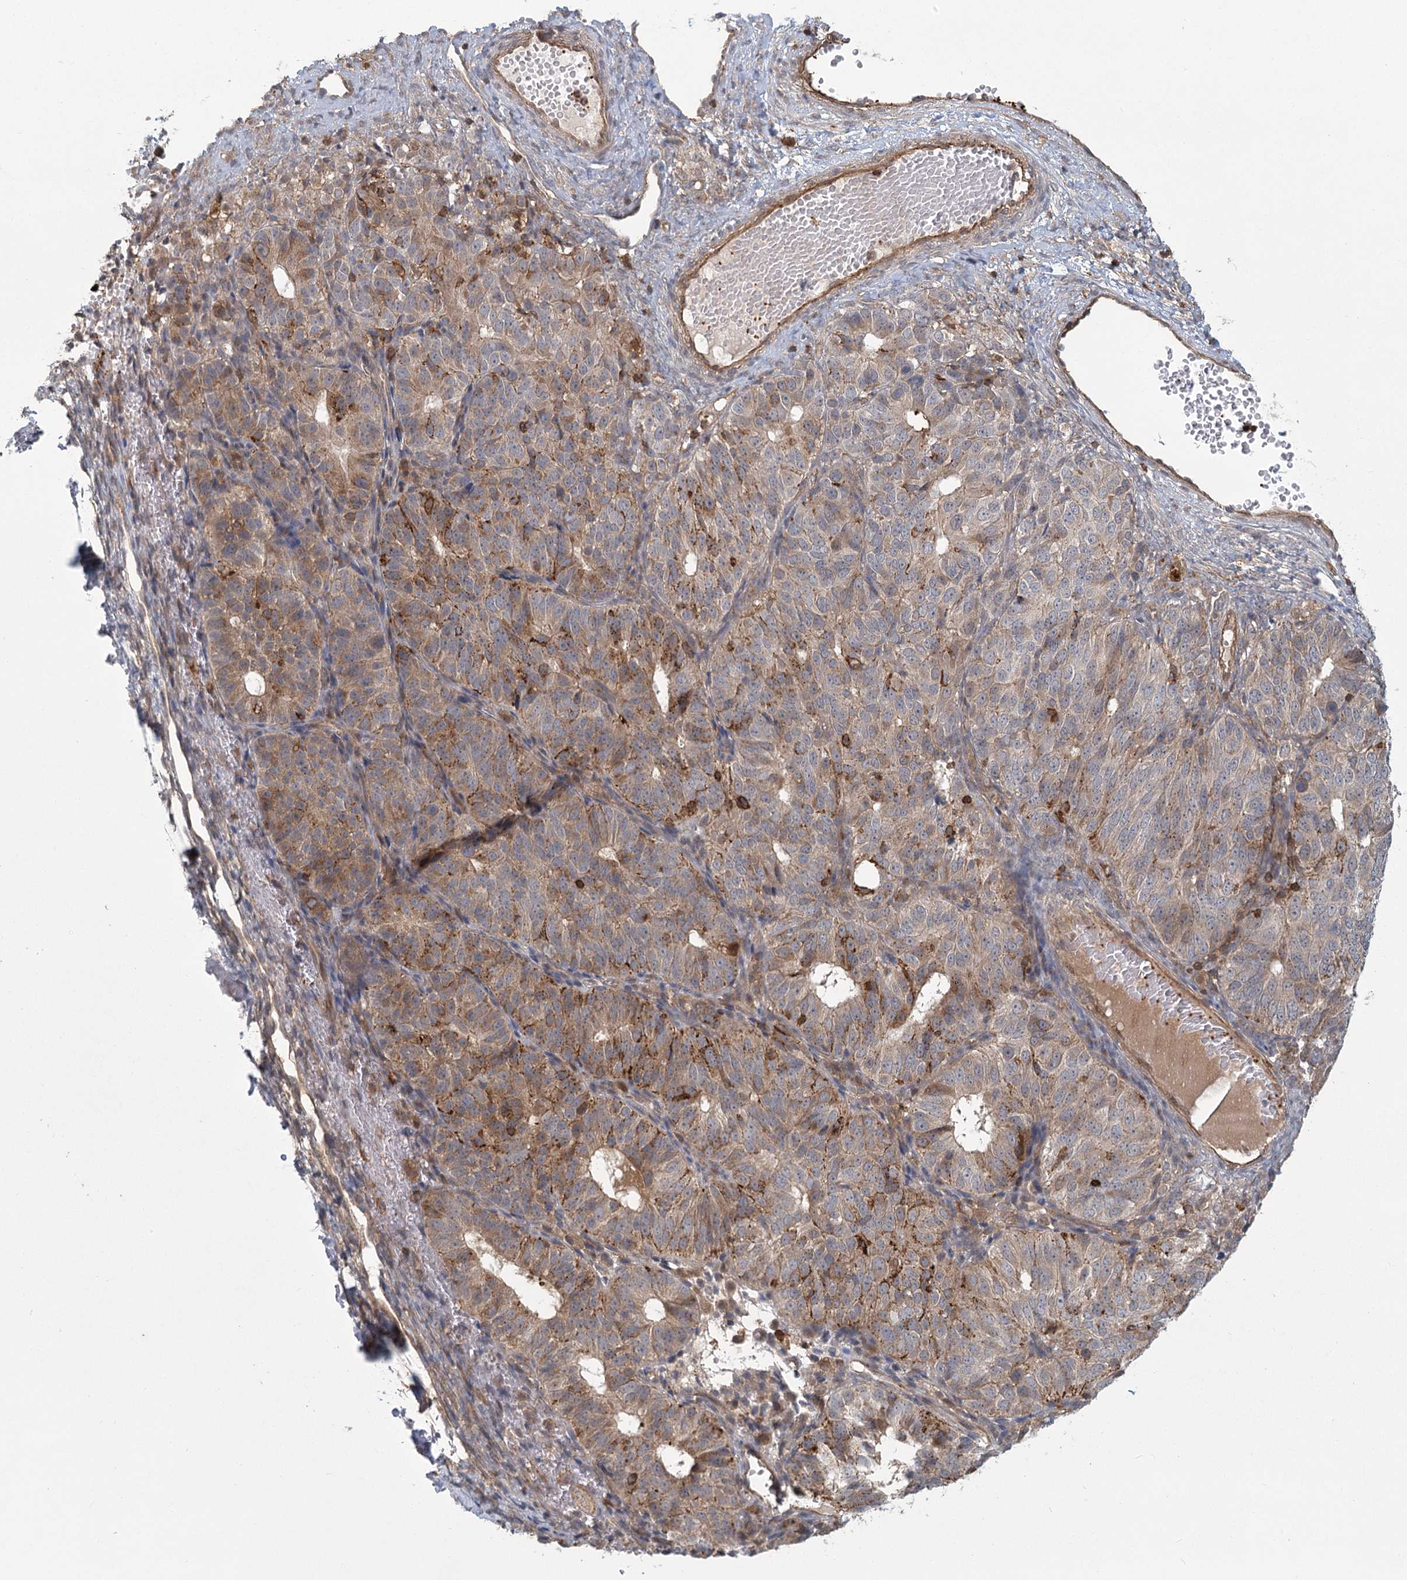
{"staining": {"intensity": "moderate", "quantity": "25%-75%", "location": "cytoplasmic/membranous"}, "tissue": "ovarian cancer", "cell_type": "Tumor cells", "image_type": "cancer", "snomed": [{"axis": "morphology", "description": "Carcinoma, endometroid"}, {"axis": "topography", "description": "Ovary"}], "caption": "The image demonstrates immunohistochemical staining of endometroid carcinoma (ovarian). There is moderate cytoplasmic/membranous staining is appreciated in approximately 25%-75% of tumor cells.", "gene": "MEPE", "patient": {"sex": "female", "age": 51}}